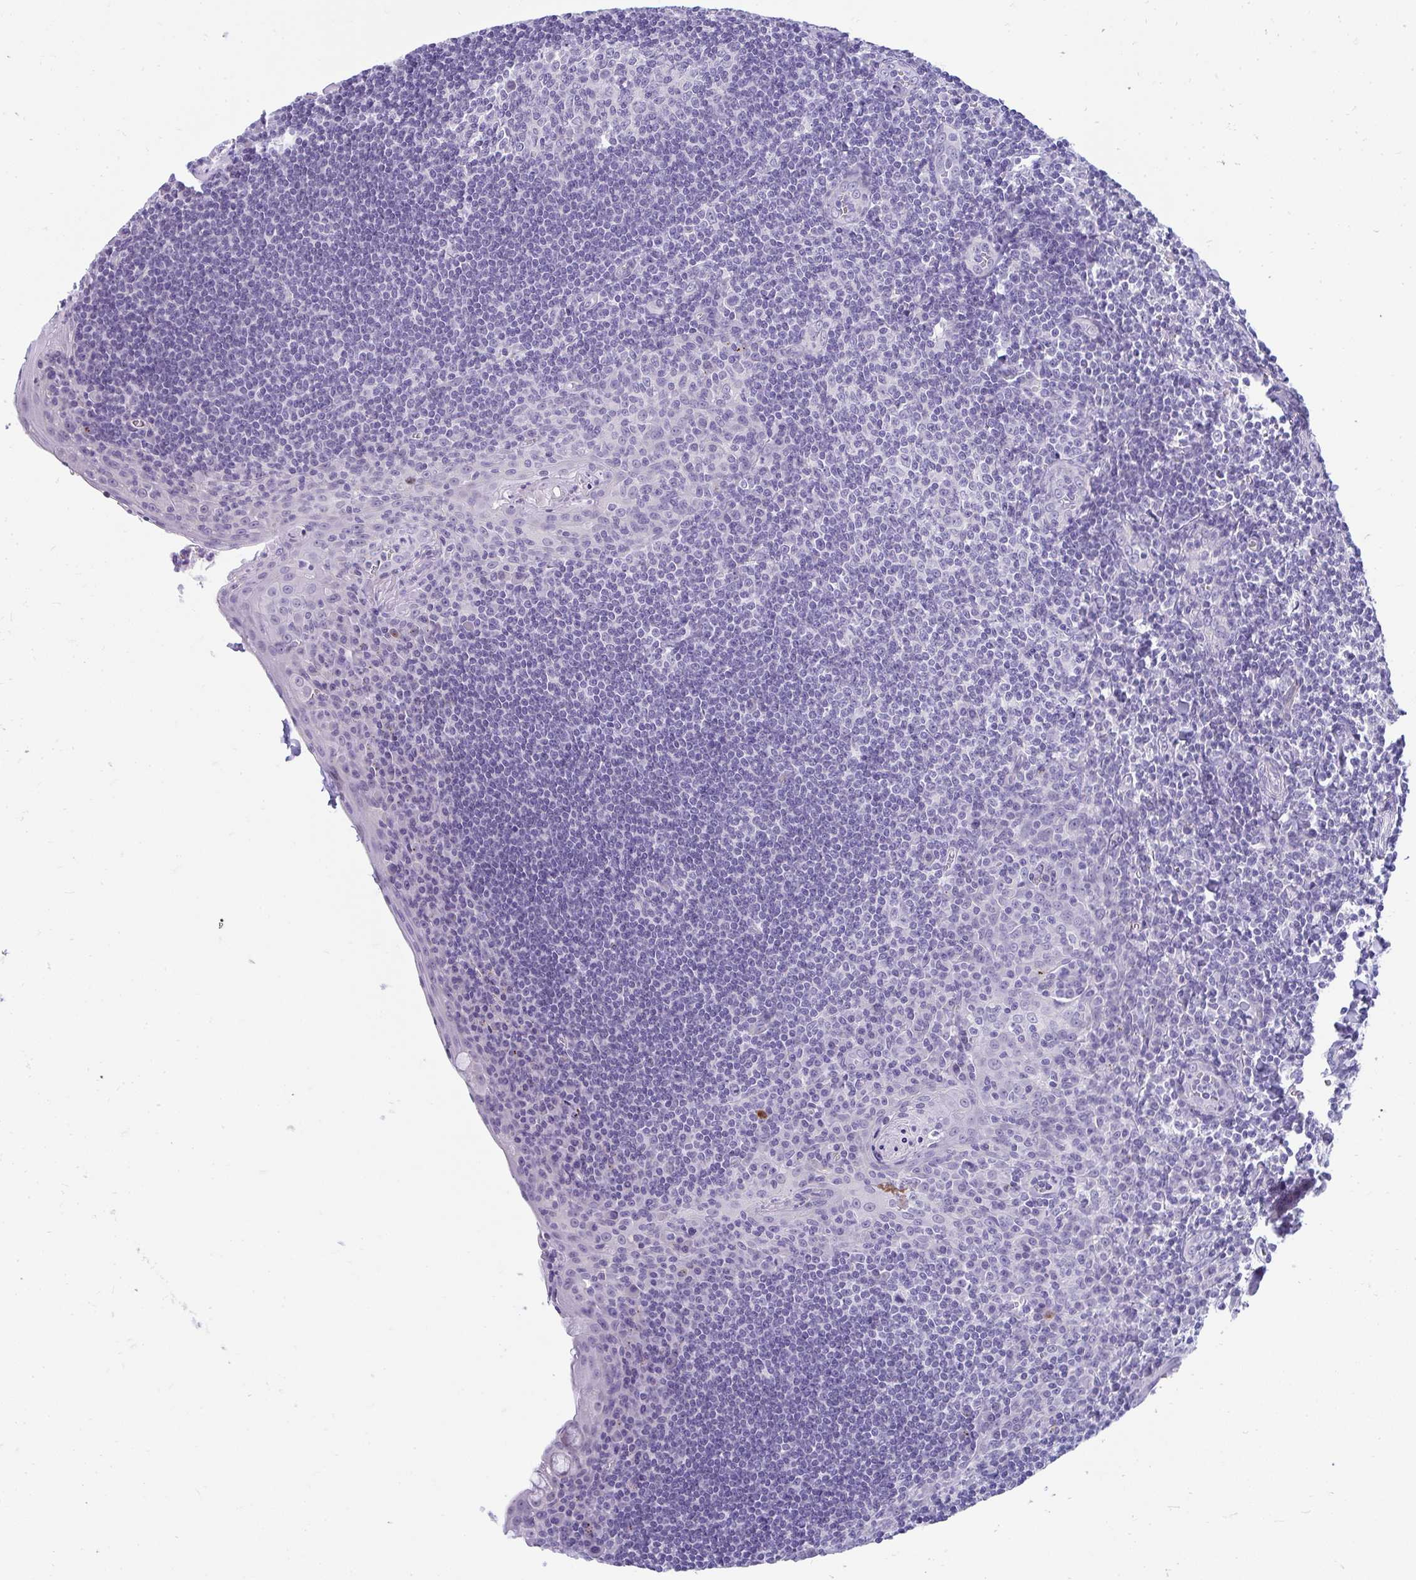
{"staining": {"intensity": "negative", "quantity": "none", "location": "none"}, "tissue": "tonsil", "cell_type": "Germinal center cells", "image_type": "normal", "snomed": [{"axis": "morphology", "description": "Normal tissue, NOS"}, {"axis": "topography", "description": "Tonsil"}], "caption": "High magnification brightfield microscopy of normal tonsil stained with DAB (3,3'-diaminobenzidine) (brown) and counterstained with hematoxylin (blue): germinal center cells show no significant expression.", "gene": "TSBP1", "patient": {"sex": "male", "age": 27}}